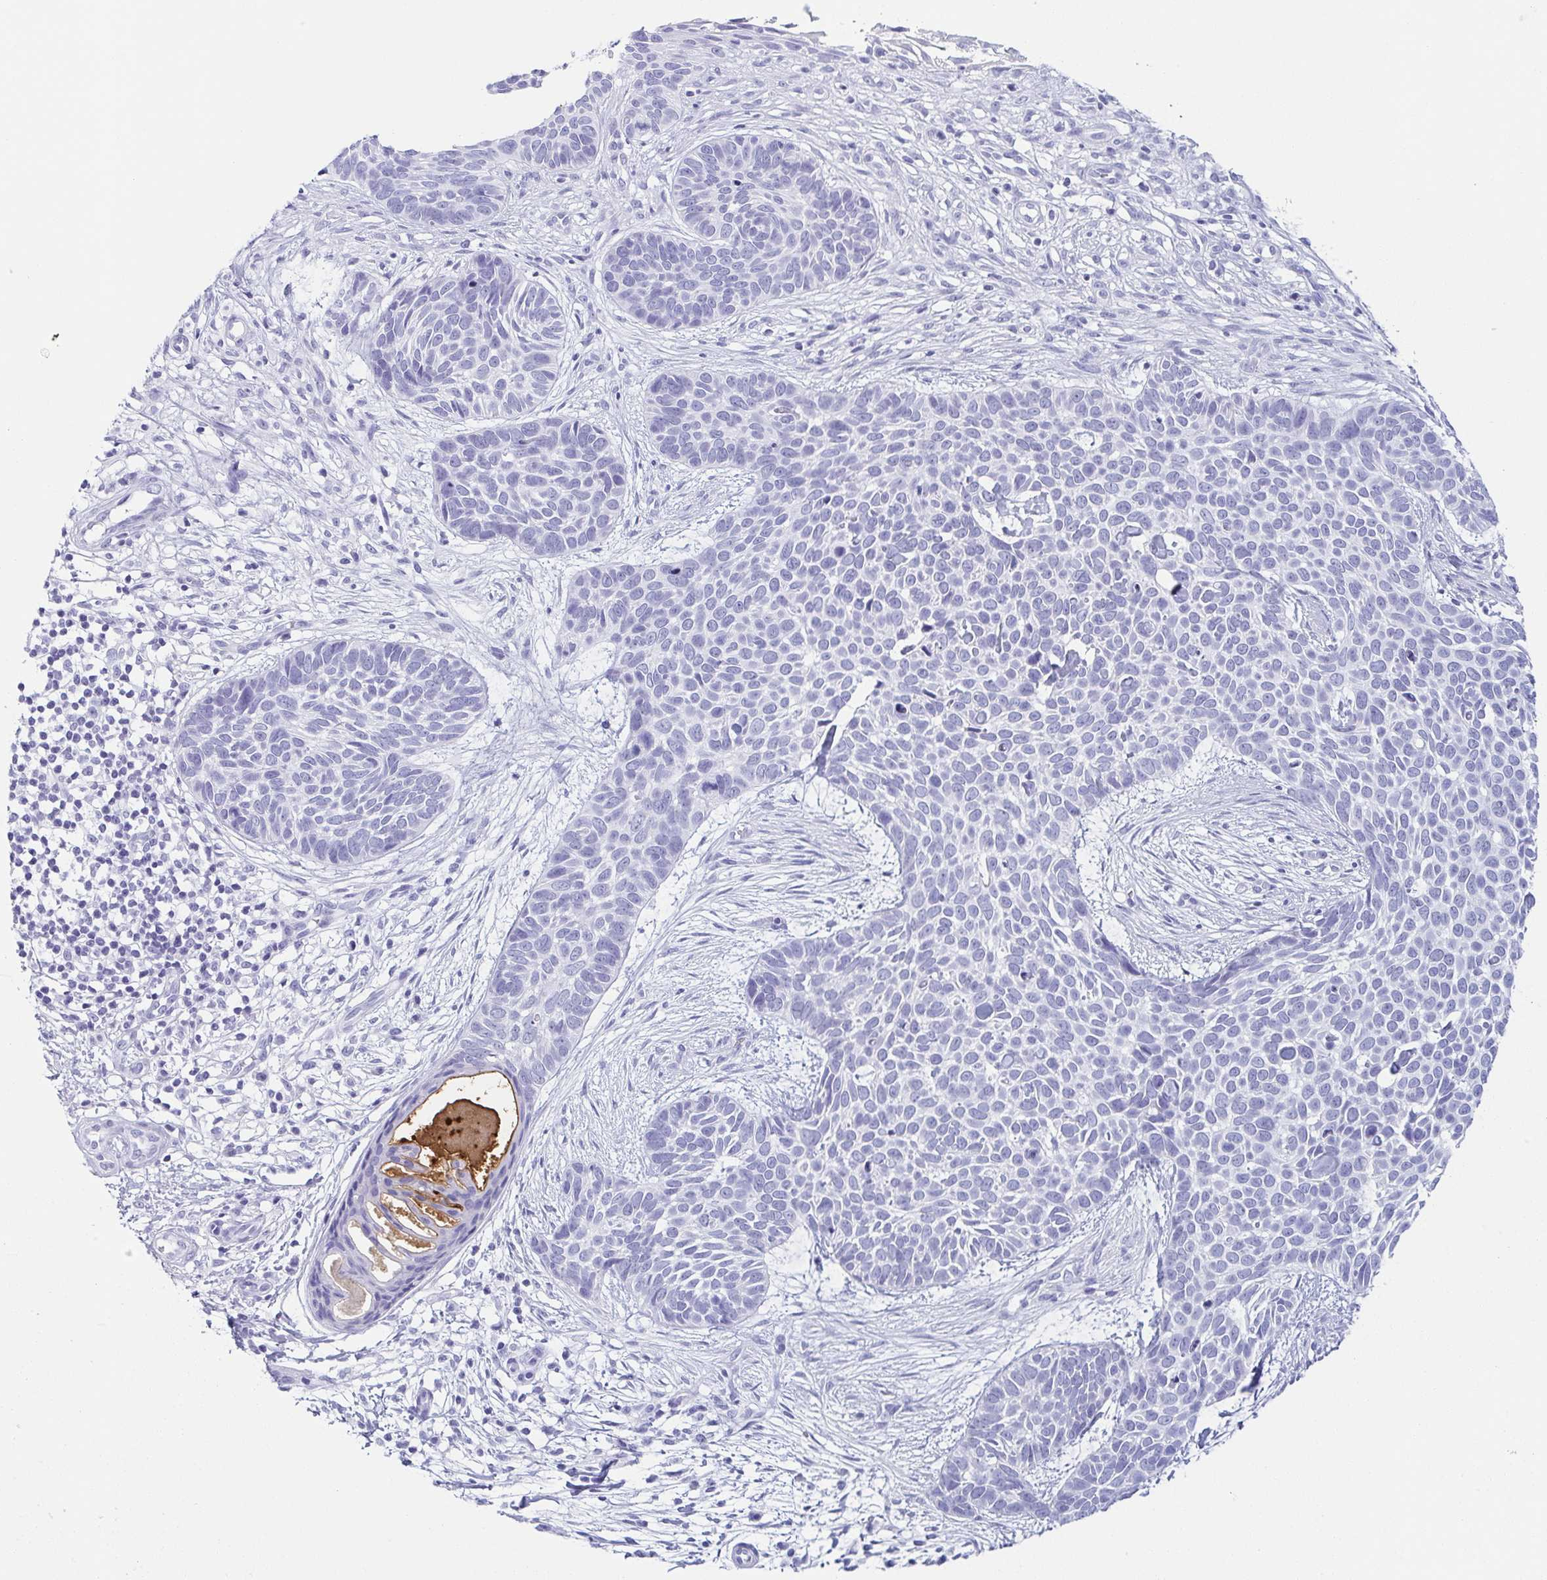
{"staining": {"intensity": "negative", "quantity": "none", "location": "none"}, "tissue": "skin cancer", "cell_type": "Tumor cells", "image_type": "cancer", "snomed": [{"axis": "morphology", "description": "Basal cell carcinoma"}, {"axis": "topography", "description": "Skin"}], "caption": "Immunohistochemical staining of human skin cancer displays no significant positivity in tumor cells.", "gene": "ZG16B", "patient": {"sex": "male", "age": 69}}